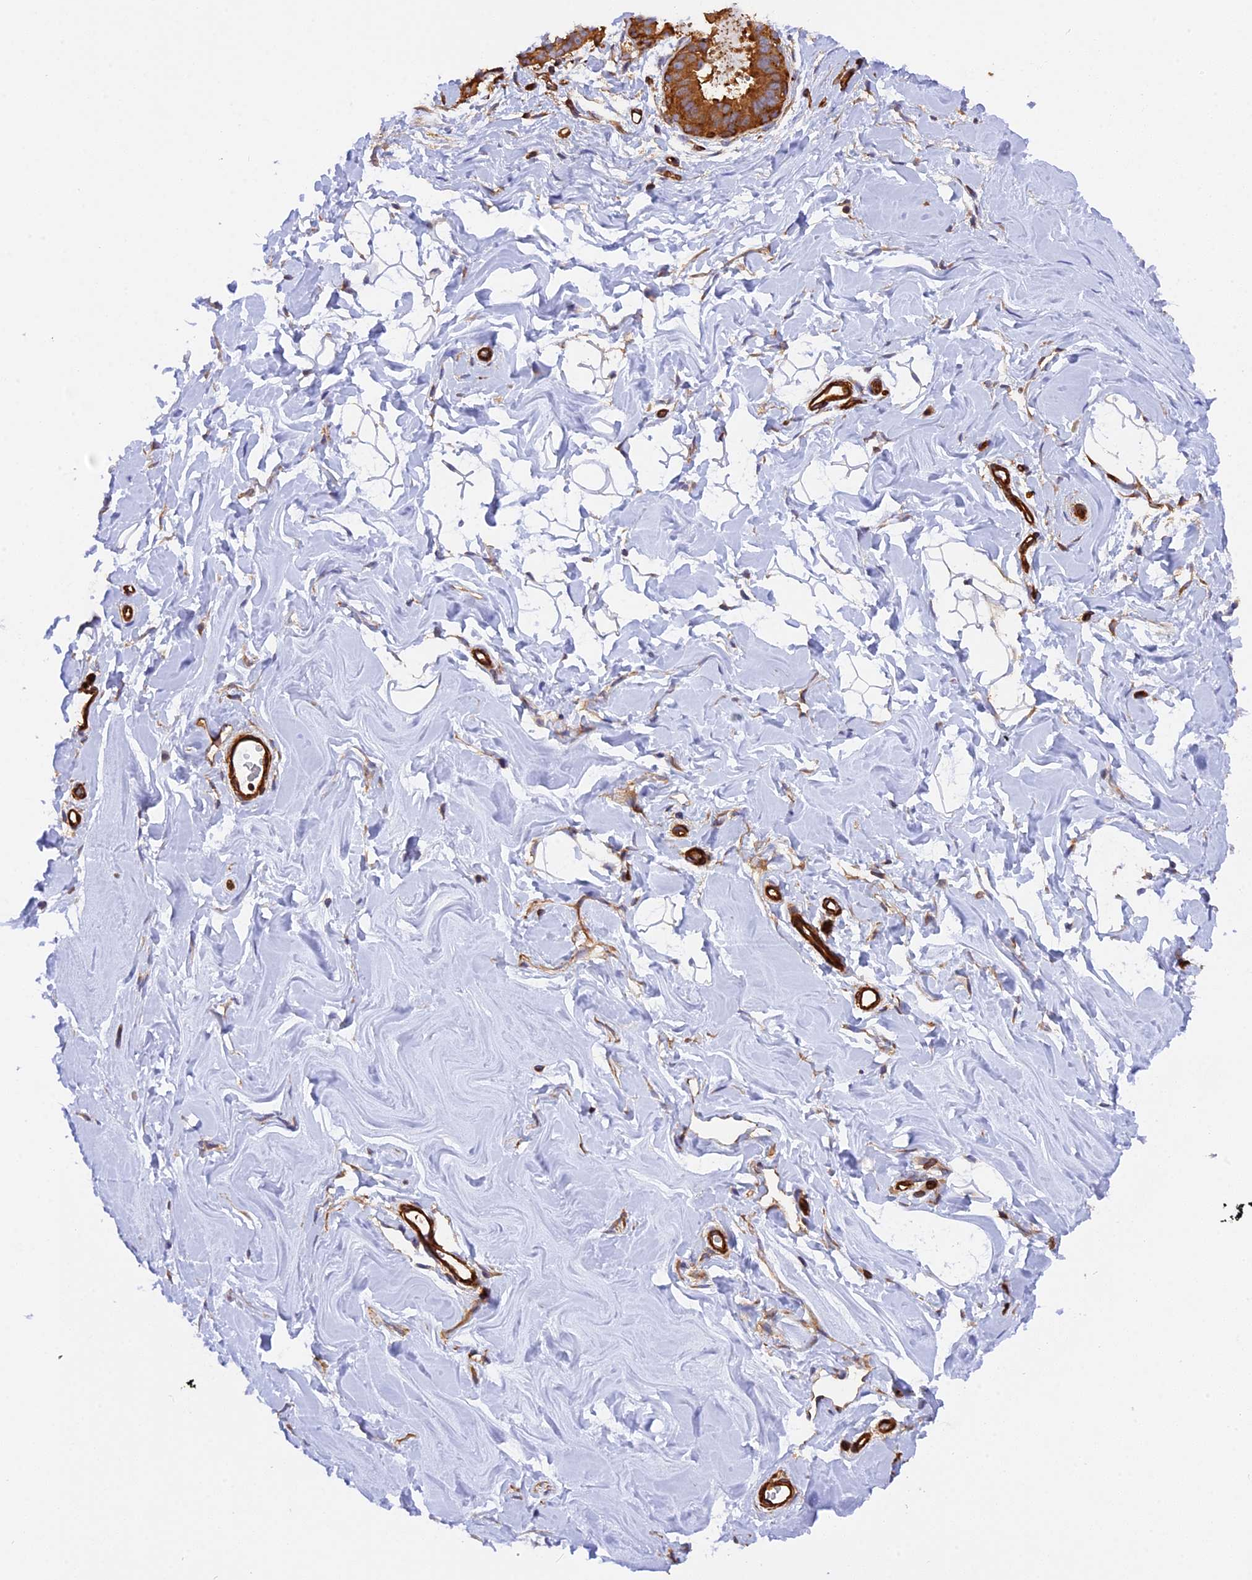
{"staining": {"intensity": "negative", "quantity": "none", "location": "none"}, "tissue": "adipose tissue", "cell_type": "Adipocytes", "image_type": "normal", "snomed": [{"axis": "morphology", "description": "Normal tissue, NOS"}, {"axis": "topography", "description": "Breast"}], "caption": "IHC photomicrograph of normal adipose tissue stained for a protein (brown), which shows no expression in adipocytes.", "gene": "C5orf22", "patient": {"sex": "female", "age": 26}}